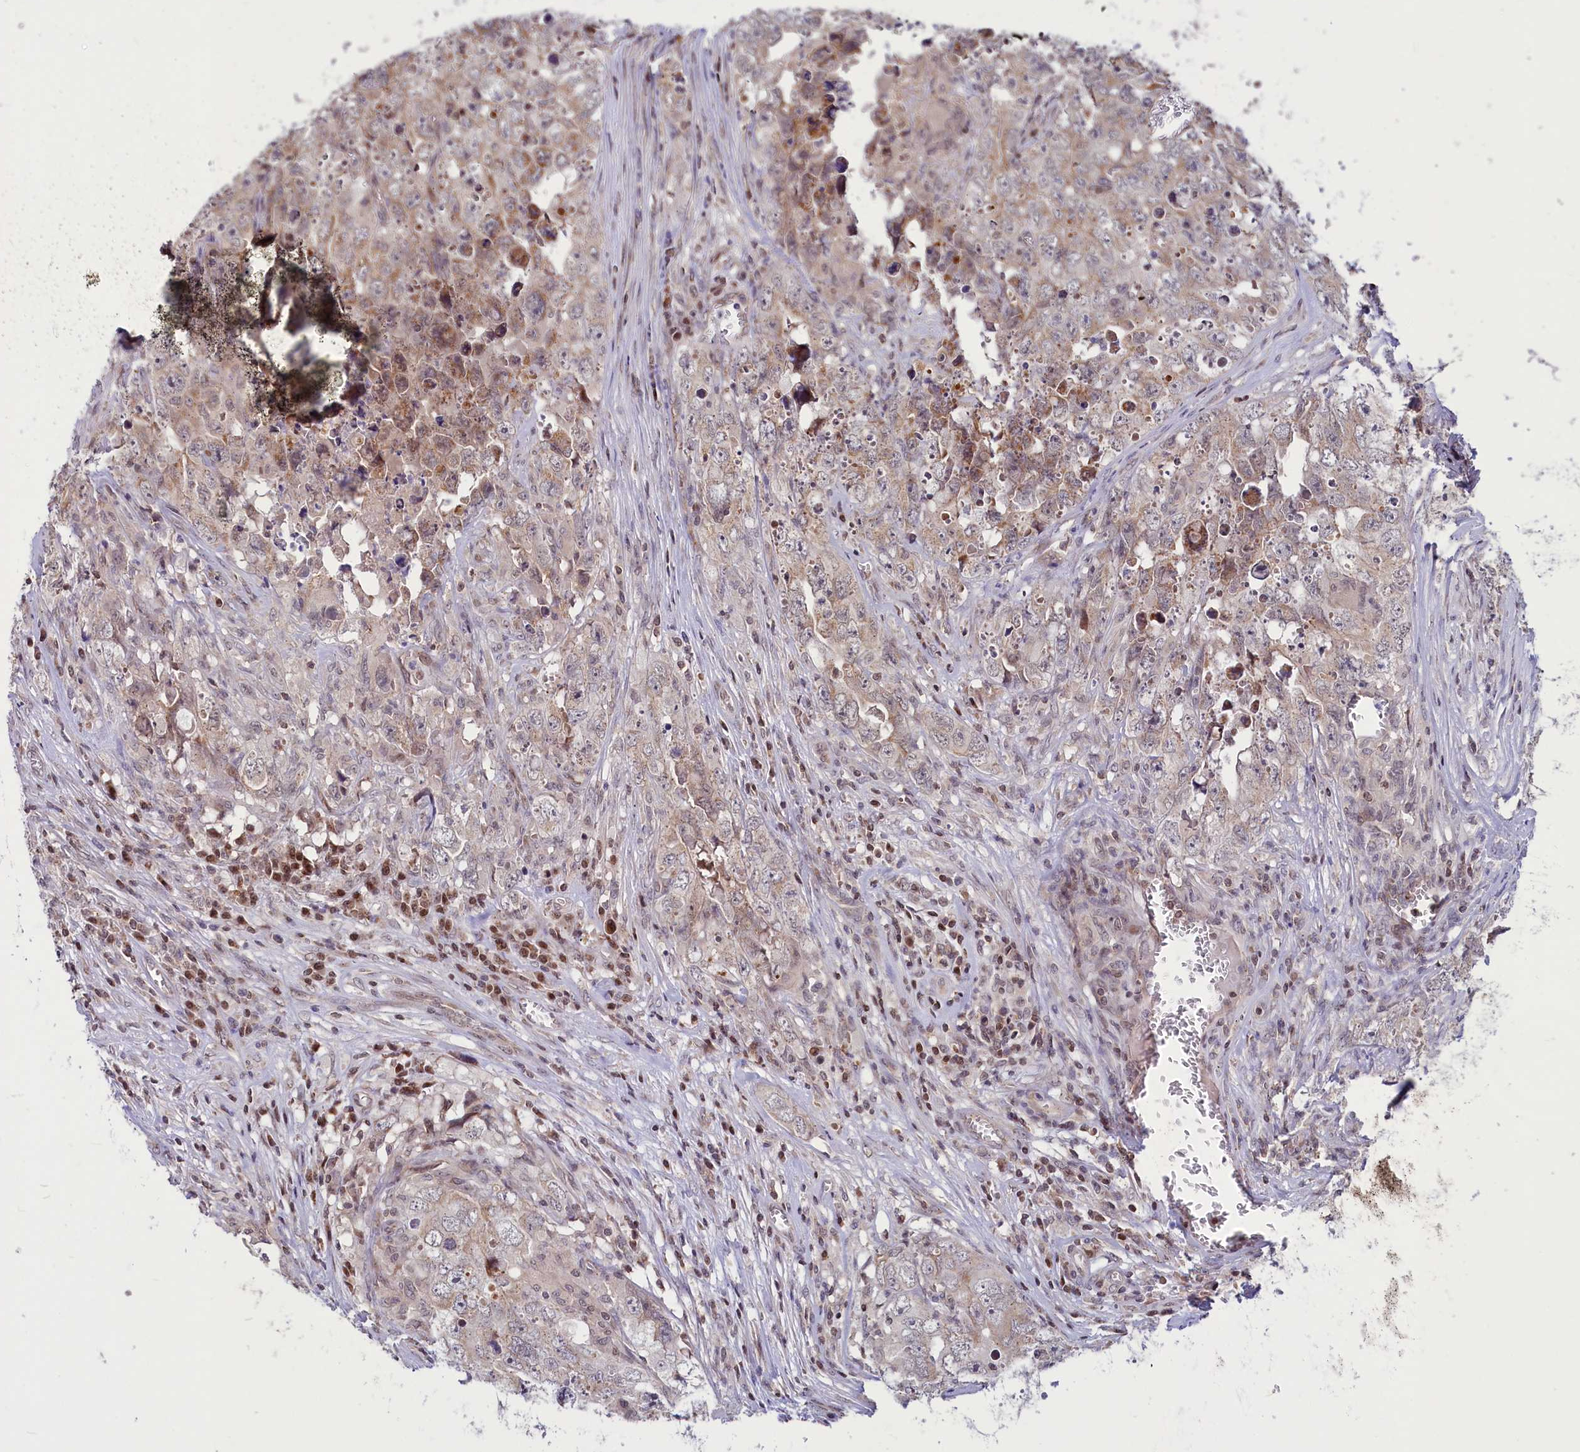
{"staining": {"intensity": "weak", "quantity": "<25%", "location": "cytoplasmic/membranous"}, "tissue": "testis cancer", "cell_type": "Tumor cells", "image_type": "cancer", "snomed": [{"axis": "morphology", "description": "Seminoma, NOS"}, {"axis": "morphology", "description": "Carcinoma, Embryonal, NOS"}, {"axis": "topography", "description": "Testis"}], "caption": "This is a histopathology image of IHC staining of testis embryonal carcinoma, which shows no staining in tumor cells. Brightfield microscopy of immunohistochemistry stained with DAB (brown) and hematoxylin (blue), captured at high magnification.", "gene": "PHC3", "patient": {"sex": "male", "age": 43}}